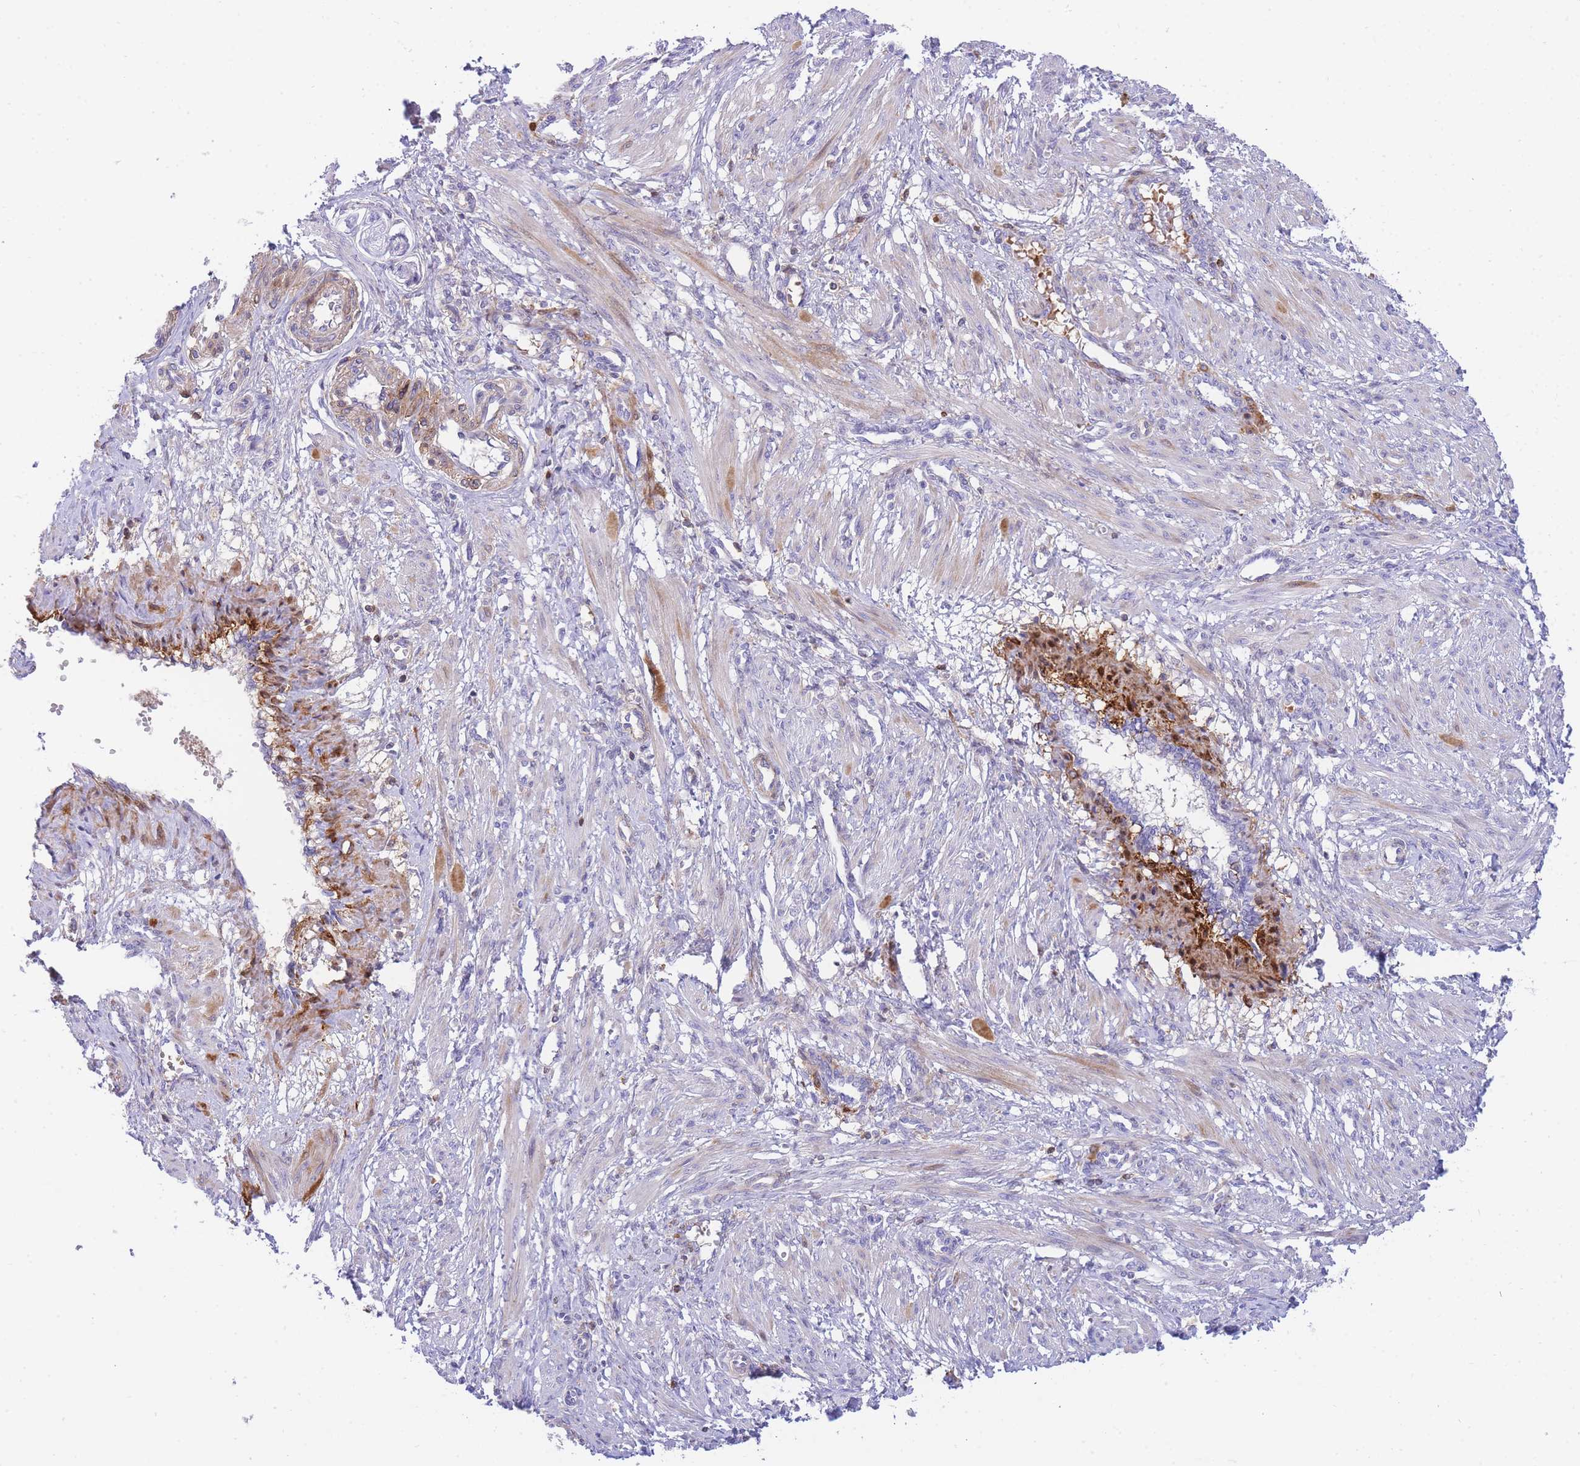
{"staining": {"intensity": "weak", "quantity": "<25%", "location": "cytoplasmic/membranous"}, "tissue": "smooth muscle", "cell_type": "Smooth muscle cells", "image_type": "normal", "snomed": [{"axis": "morphology", "description": "Normal tissue, NOS"}, {"axis": "topography", "description": "Endometrium"}], "caption": "An immunohistochemistry (IHC) image of benign smooth muscle is shown. There is no staining in smooth muscle cells of smooth muscle.", "gene": "FBN3", "patient": {"sex": "female", "age": 33}}